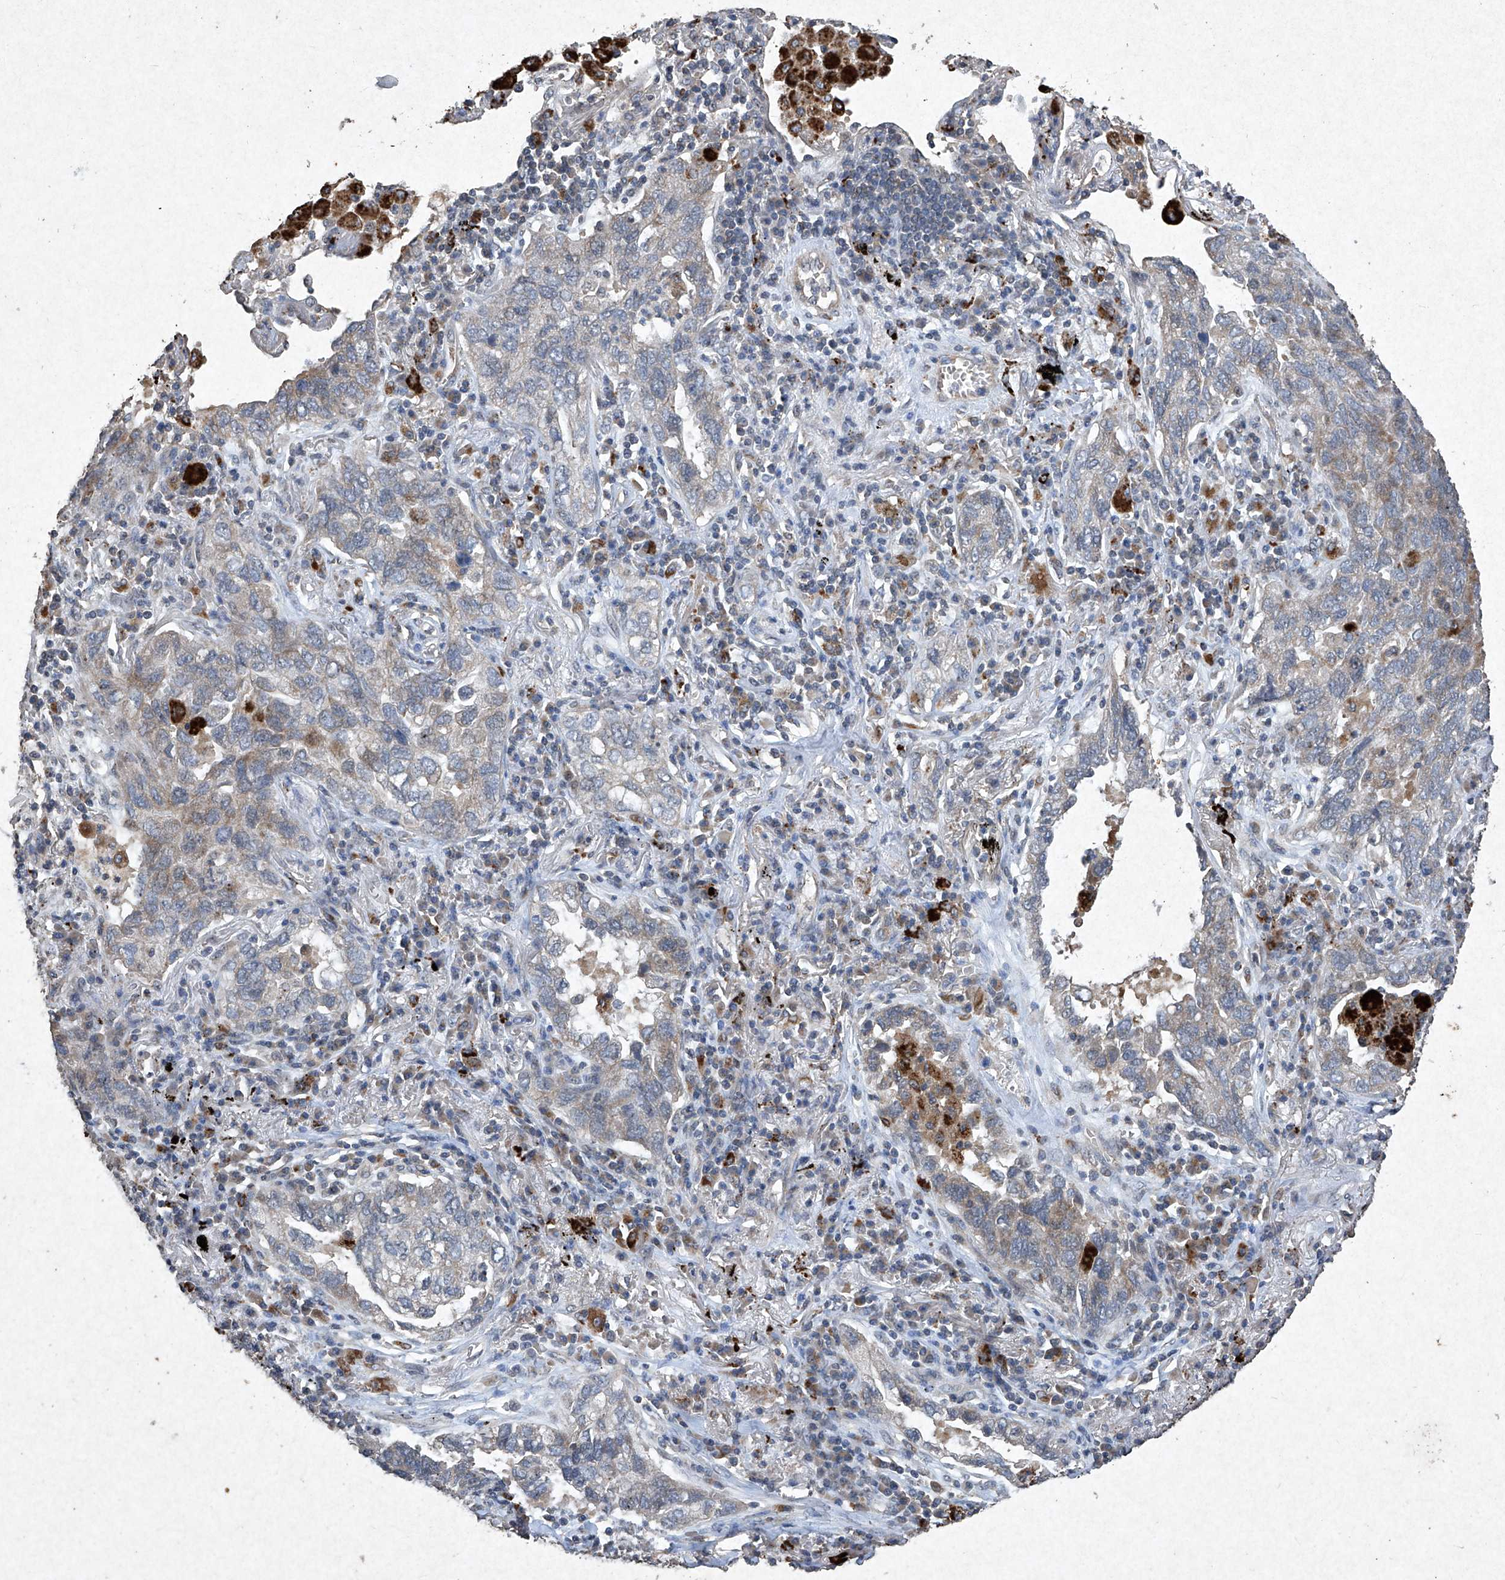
{"staining": {"intensity": "weak", "quantity": "<25%", "location": "cytoplasmic/membranous"}, "tissue": "lung cancer", "cell_type": "Tumor cells", "image_type": "cancer", "snomed": [{"axis": "morphology", "description": "Adenocarcinoma, NOS"}, {"axis": "topography", "description": "Lung"}], "caption": "Immunohistochemical staining of lung cancer demonstrates no significant staining in tumor cells.", "gene": "MED16", "patient": {"sex": "male", "age": 65}}